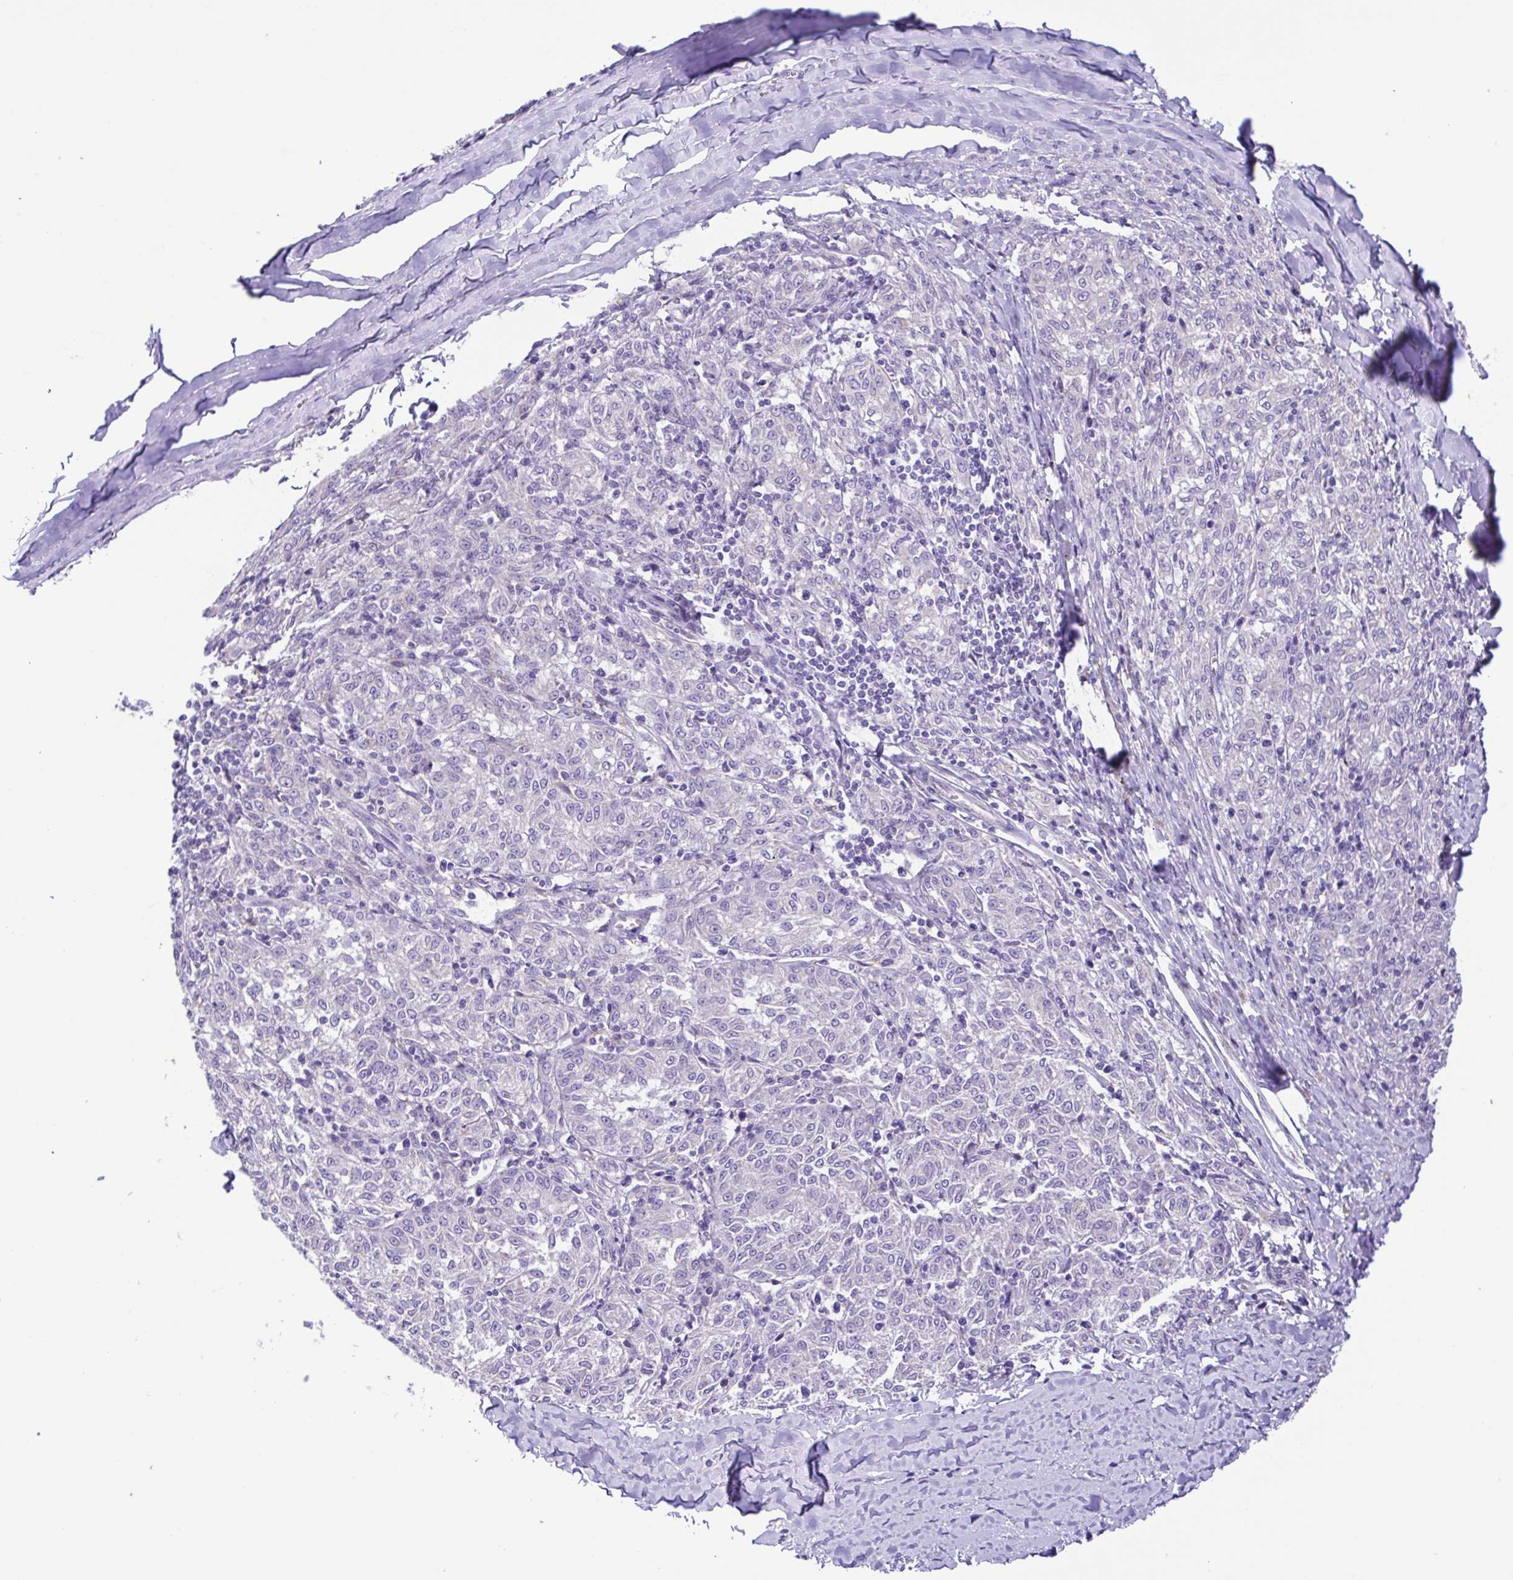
{"staining": {"intensity": "negative", "quantity": "none", "location": "none"}, "tissue": "melanoma", "cell_type": "Tumor cells", "image_type": "cancer", "snomed": [{"axis": "morphology", "description": "Malignant melanoma, NOS"}, {"axis": "topography", "description": "Skin"}], "caption": "Tumor cells show no significant protein staining in malignant melanoma.", "gene": "CD72", "patient": {"sex": "female", "age": 72}}